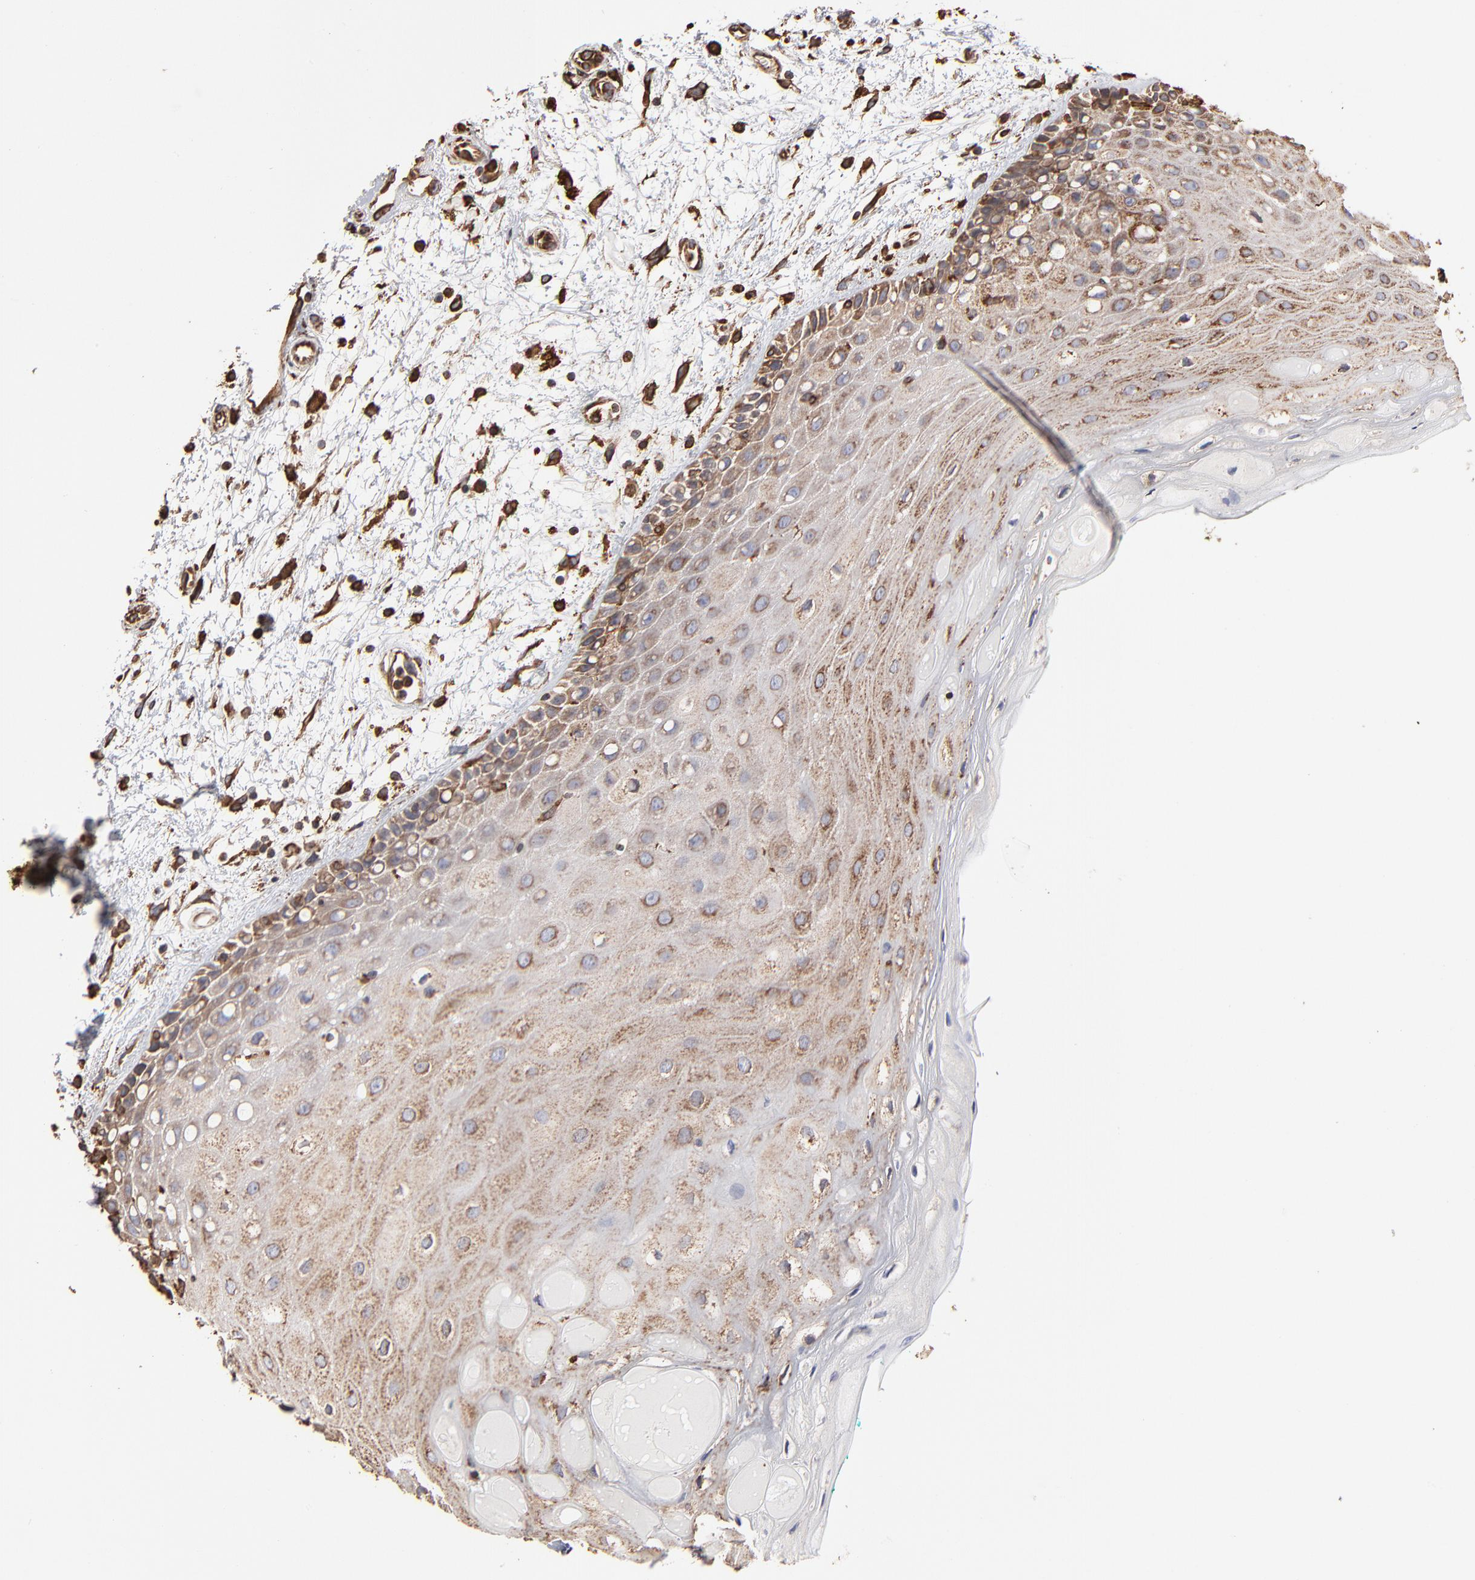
{"staining": {"intensity": "moderate", "quantity": ">75%", "location": "cytoplasmic/membranous"}, "tissue": "oral mucosa", "cell_type": "Squamous epithelial cells", "image_type": "normal", "snomed": [{"axis": "morphology", "description": "Normal tissue, NOS"}, {"axis": "morphology", "description": "Squamous cell carcinoma, NOS"}, {"axis": "topography", "description": "Skeletal muscle"}, {"axis": "topography", "description": "Oral tissue"}, {"axis": "topography", "description": "Head-Neck"}], "caption": "This is a micrograph of immunohistochemistry (IHC) staining of unremarkable oral mucosa, which shows moderate positivity in the cytoplasmic/membranous of squamous epithelial cells.", "gene": "PDIA3", "patient": {"sex": "female", "age": 84}}